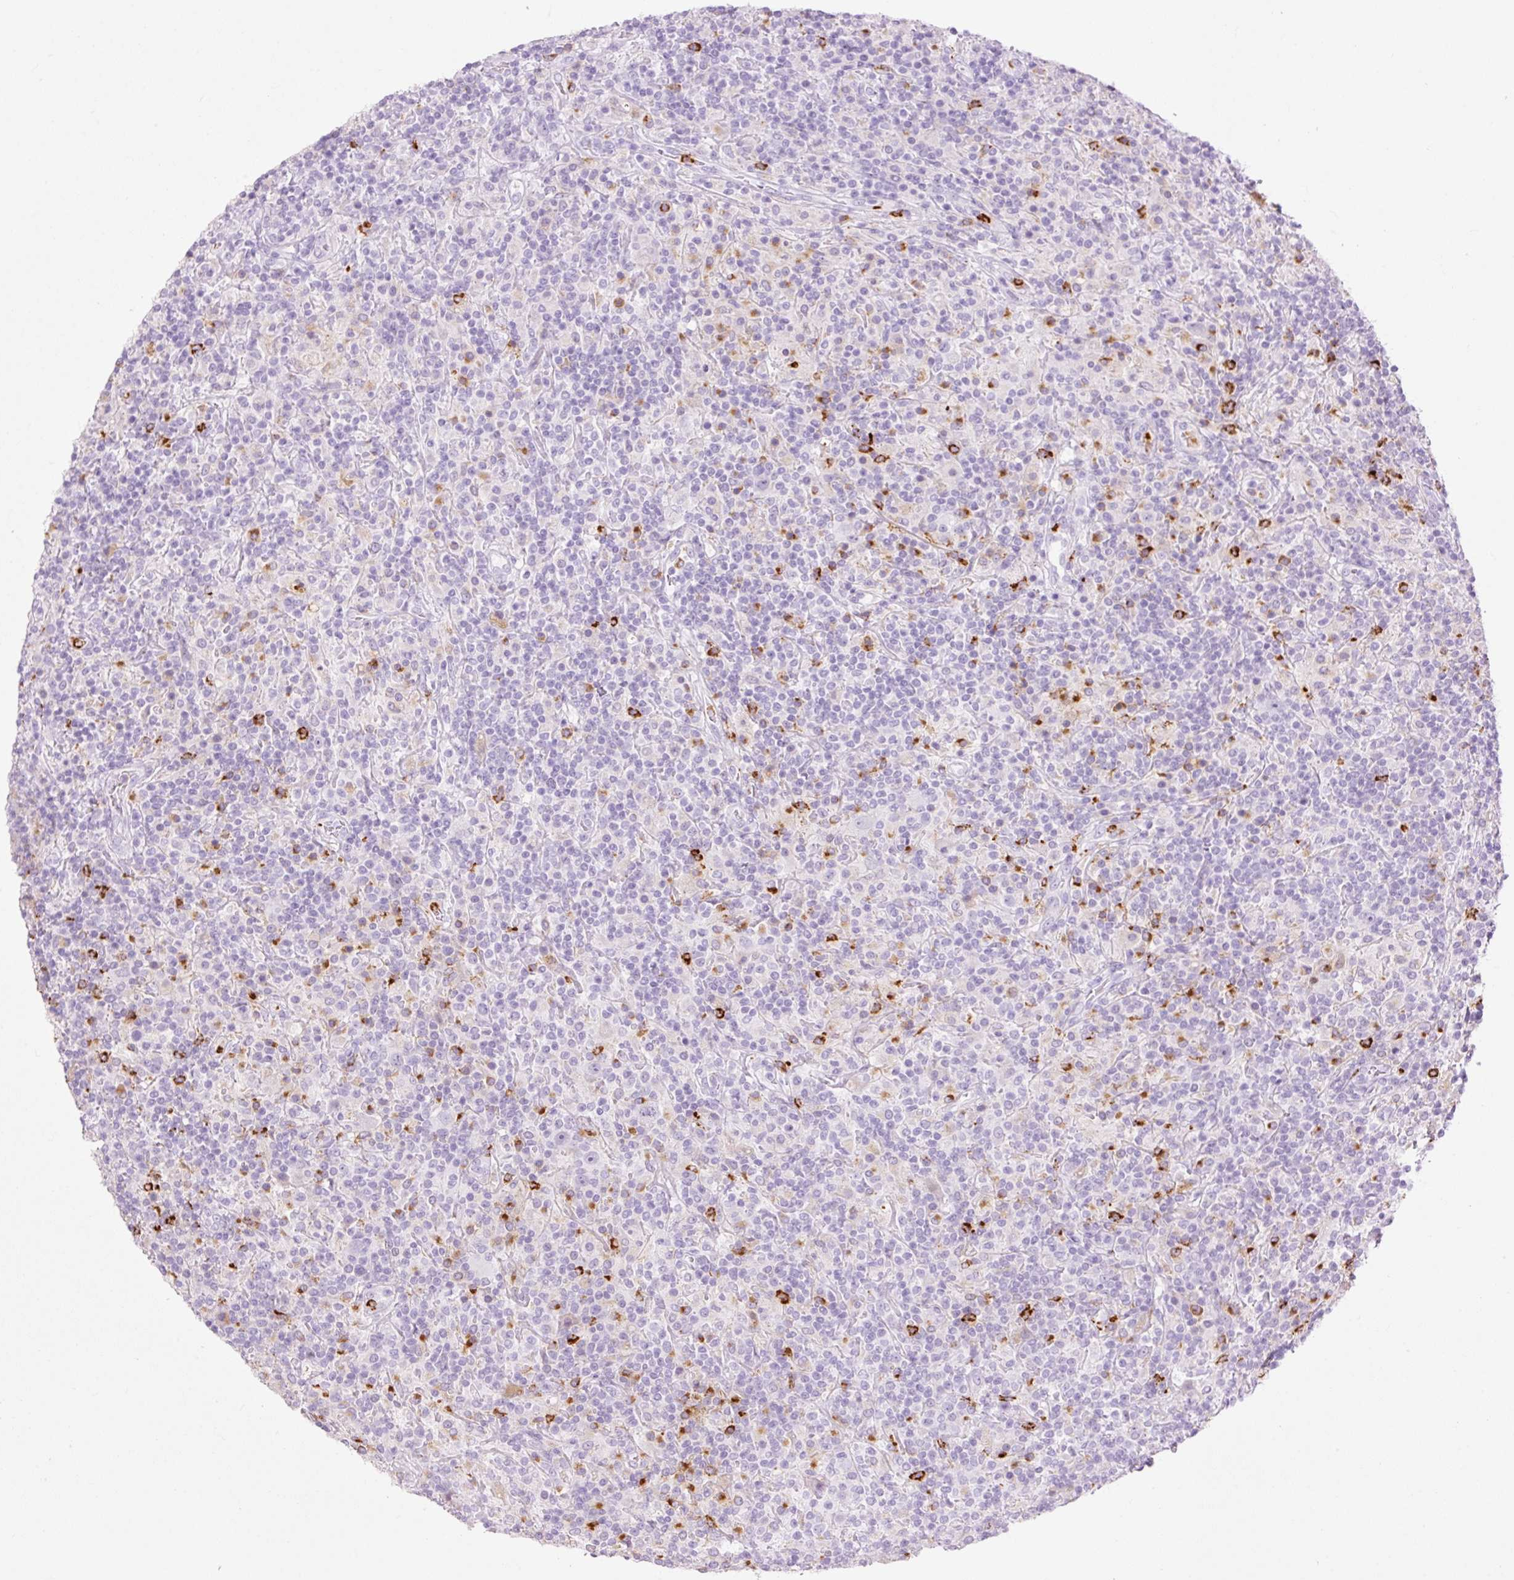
{"staining": {"intensity": "negative", "quantity": "none", "location": "none"}, "tissue": "lymphoma", "cell_type": "Tumor cells", "image_type": "cancer", "snomed": [{"axis": "morphology", "description": "Hodgkin's disease, NOS"}, {"axis": "topography", "description": "Lymph node"}], "caption": "Protein analysis of lymphoma exhibits no significant positivity in tumor cells.", "gene": "LYZ", "patient": {"sex": "male", "age": 70}}